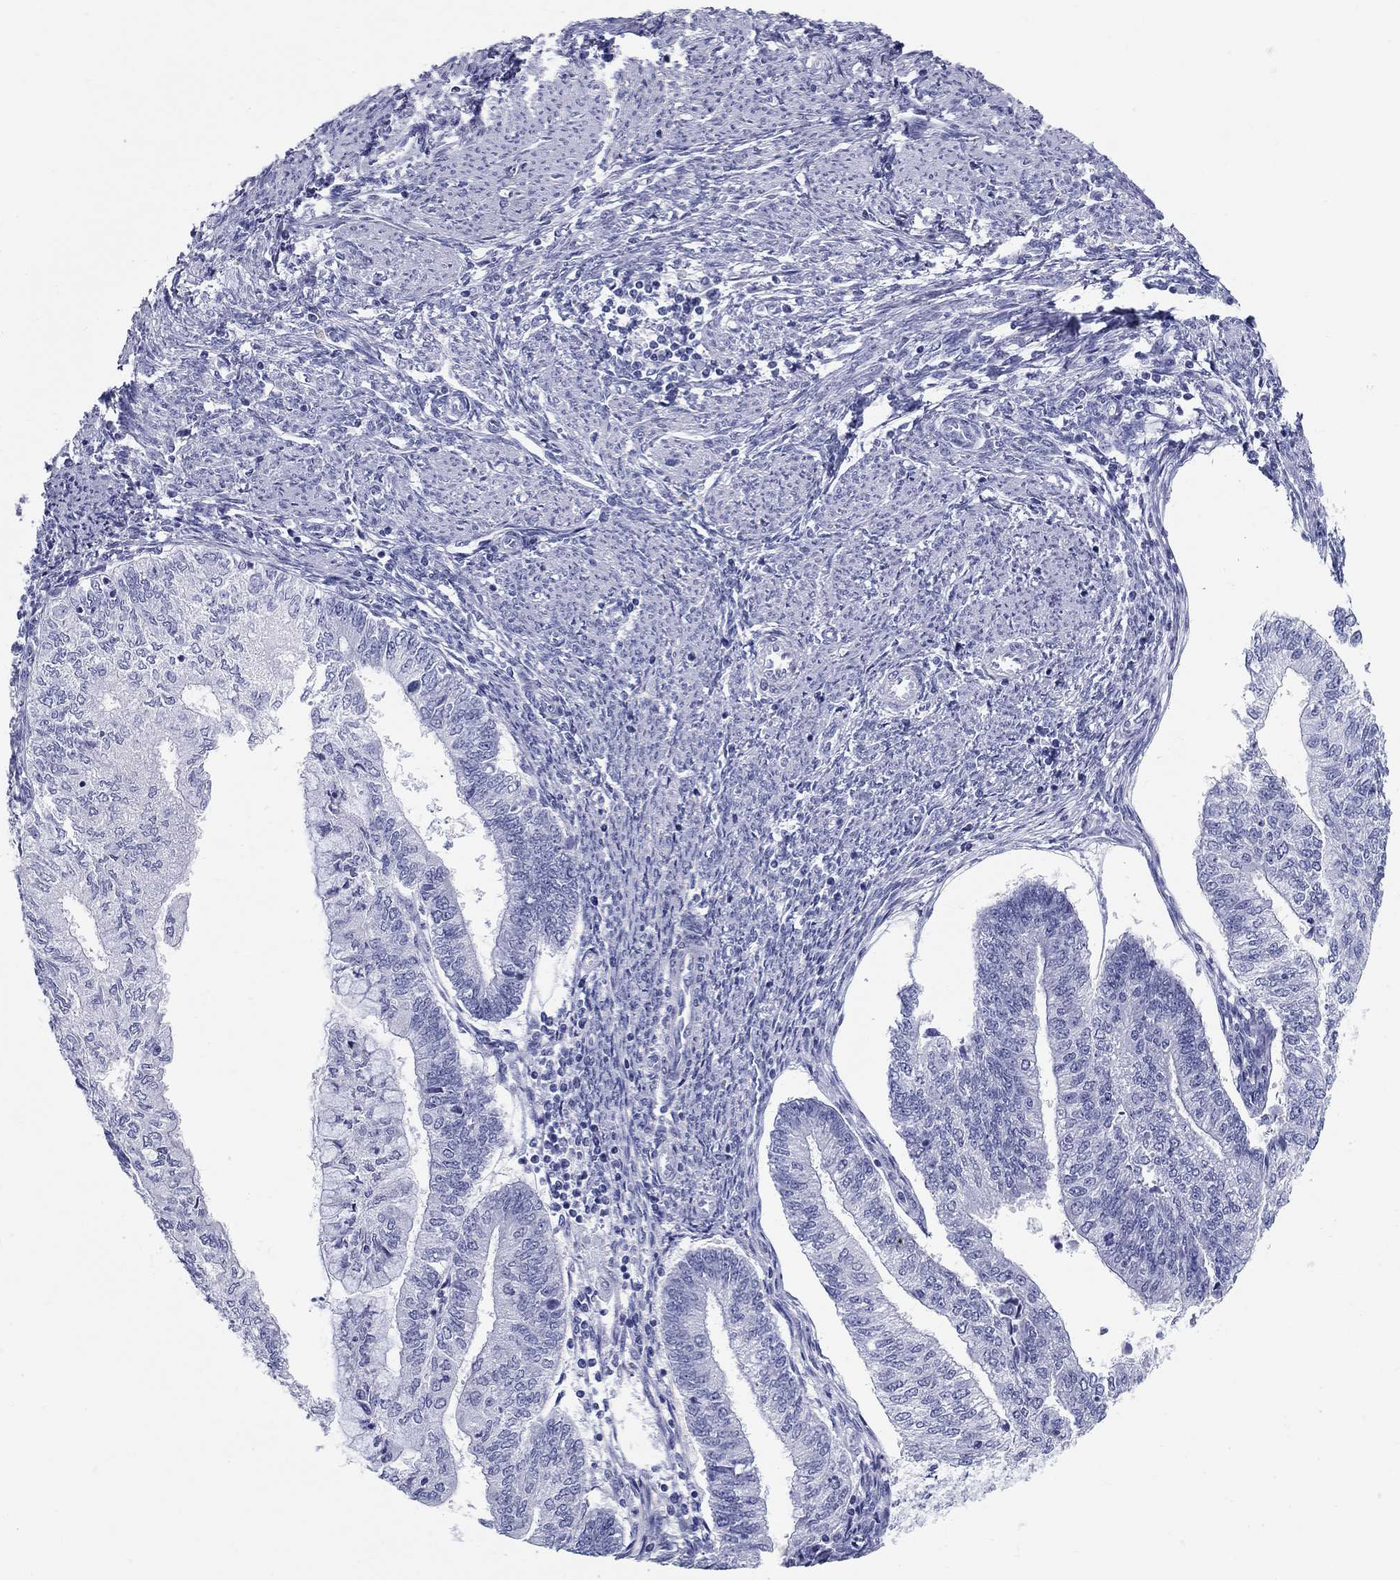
{"staining": {"intensity": "negative", "quantity": "none", "location": "none"}, "tissue": "endometrial cancer", "cell_type": "Tumor cells", "image_type": "cancer", "snomed": [{"axis": "morphology", "description": "Adenocarcinoma, NOS"}, {"axis": "topography", "description": "Endometrium"}], "caption": "Human endometrial cancer (adenocarcinoma) stained for a protein using IHC shows no positivity in tumor cells.", "gene": "LAMP5", "patient": {"sex": "female", "age": 59}}